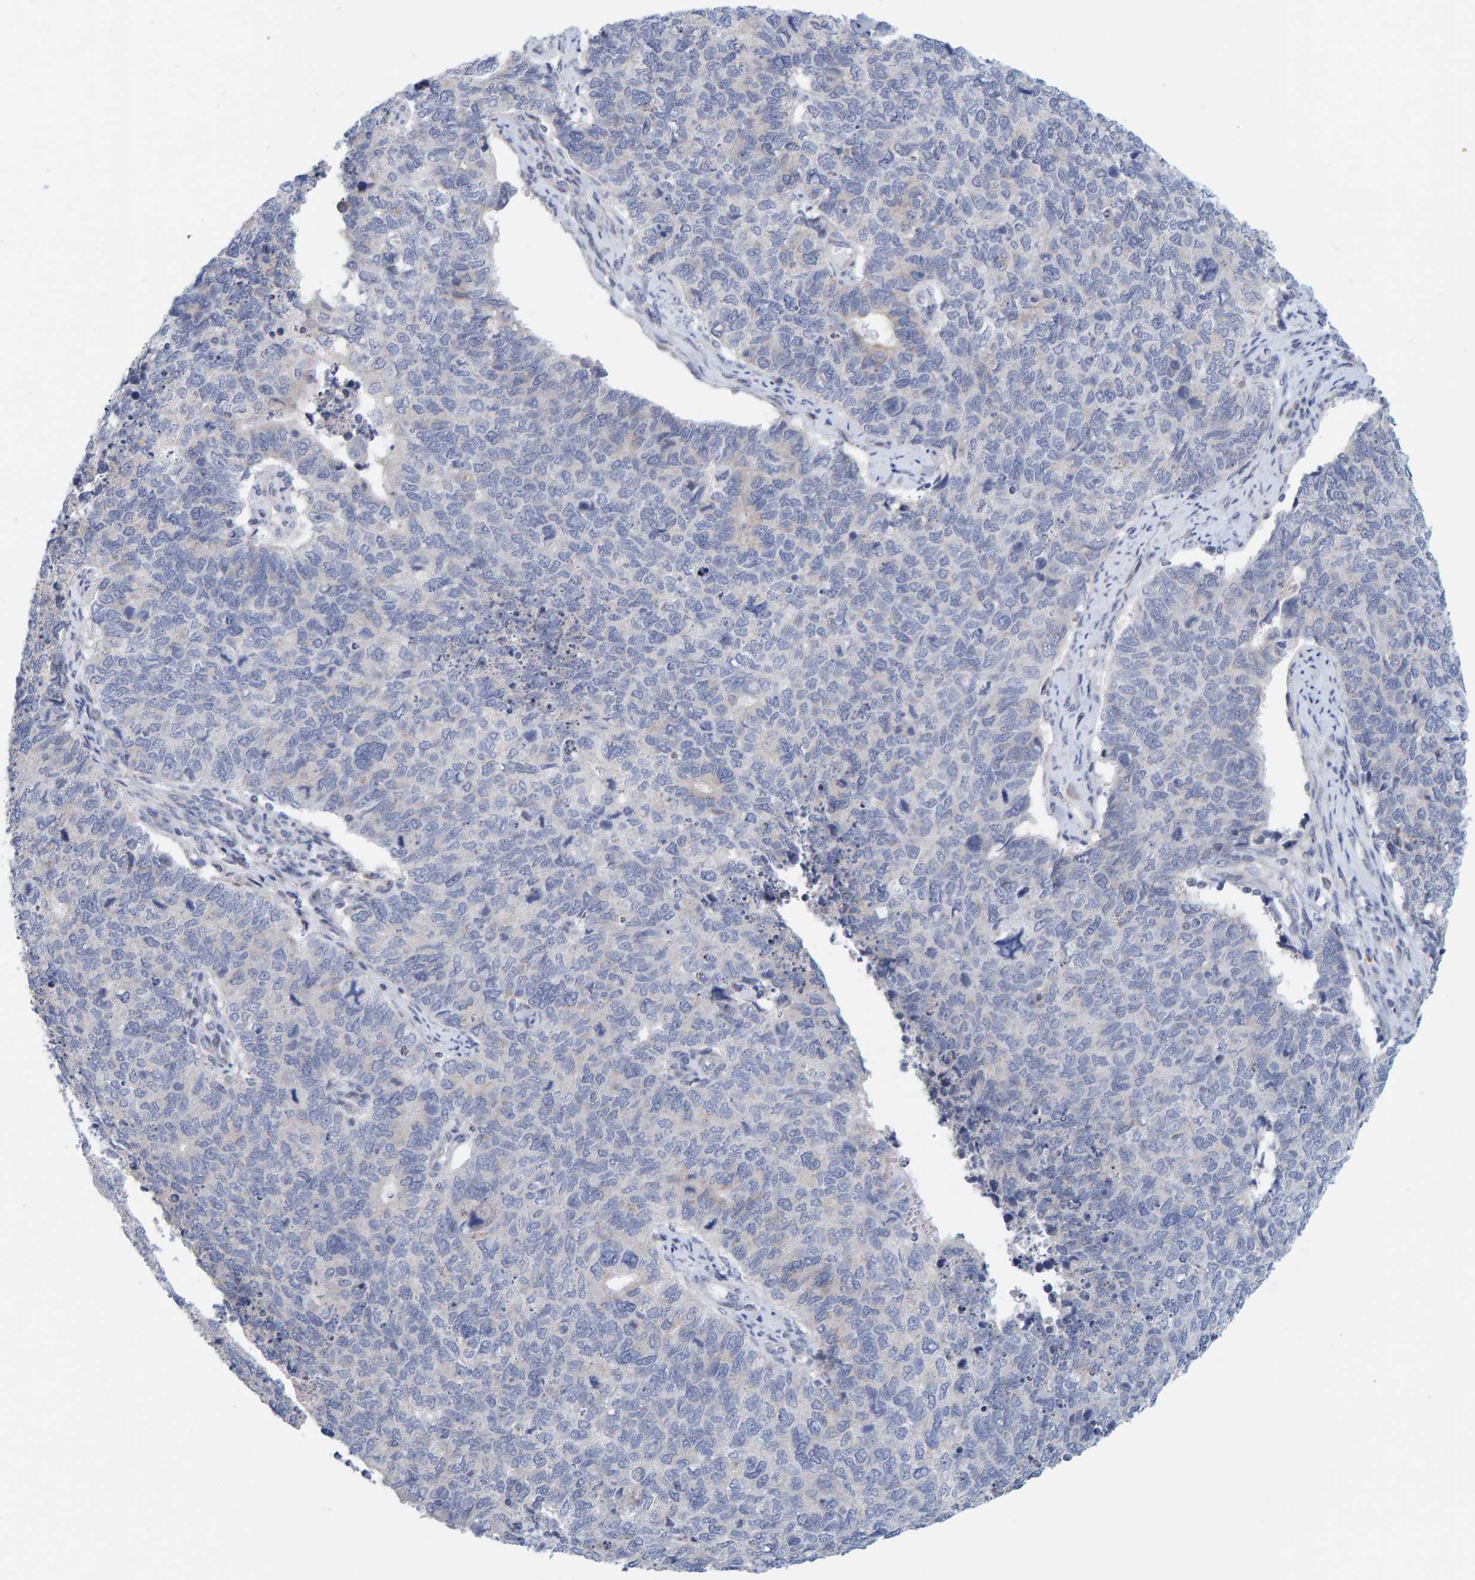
{"staining": {"intensity": "negative", "quantity": "none", "location": "none"}, "tissue": "cervical cancer", "cell_type": "Tumor cells", "image_type": "cancer", "snomed": [{"axis": "morphology", "description": "Squamous cell carcinoma, NOS"}, {"axis": "topography", "description": "Cervix"}], "caption": "A photomicrograph of human squamous cell carcinoma (cervical) is negative for staining in tumor cells. Brightfield microscopy of IHC stained with DAB (3,3'-diaminobenzidine) (brown) and hematoxylin (blue), captured at high magnification.", "gene": "ZC3H3", "patient": {"sex": "female", "age": 63}}